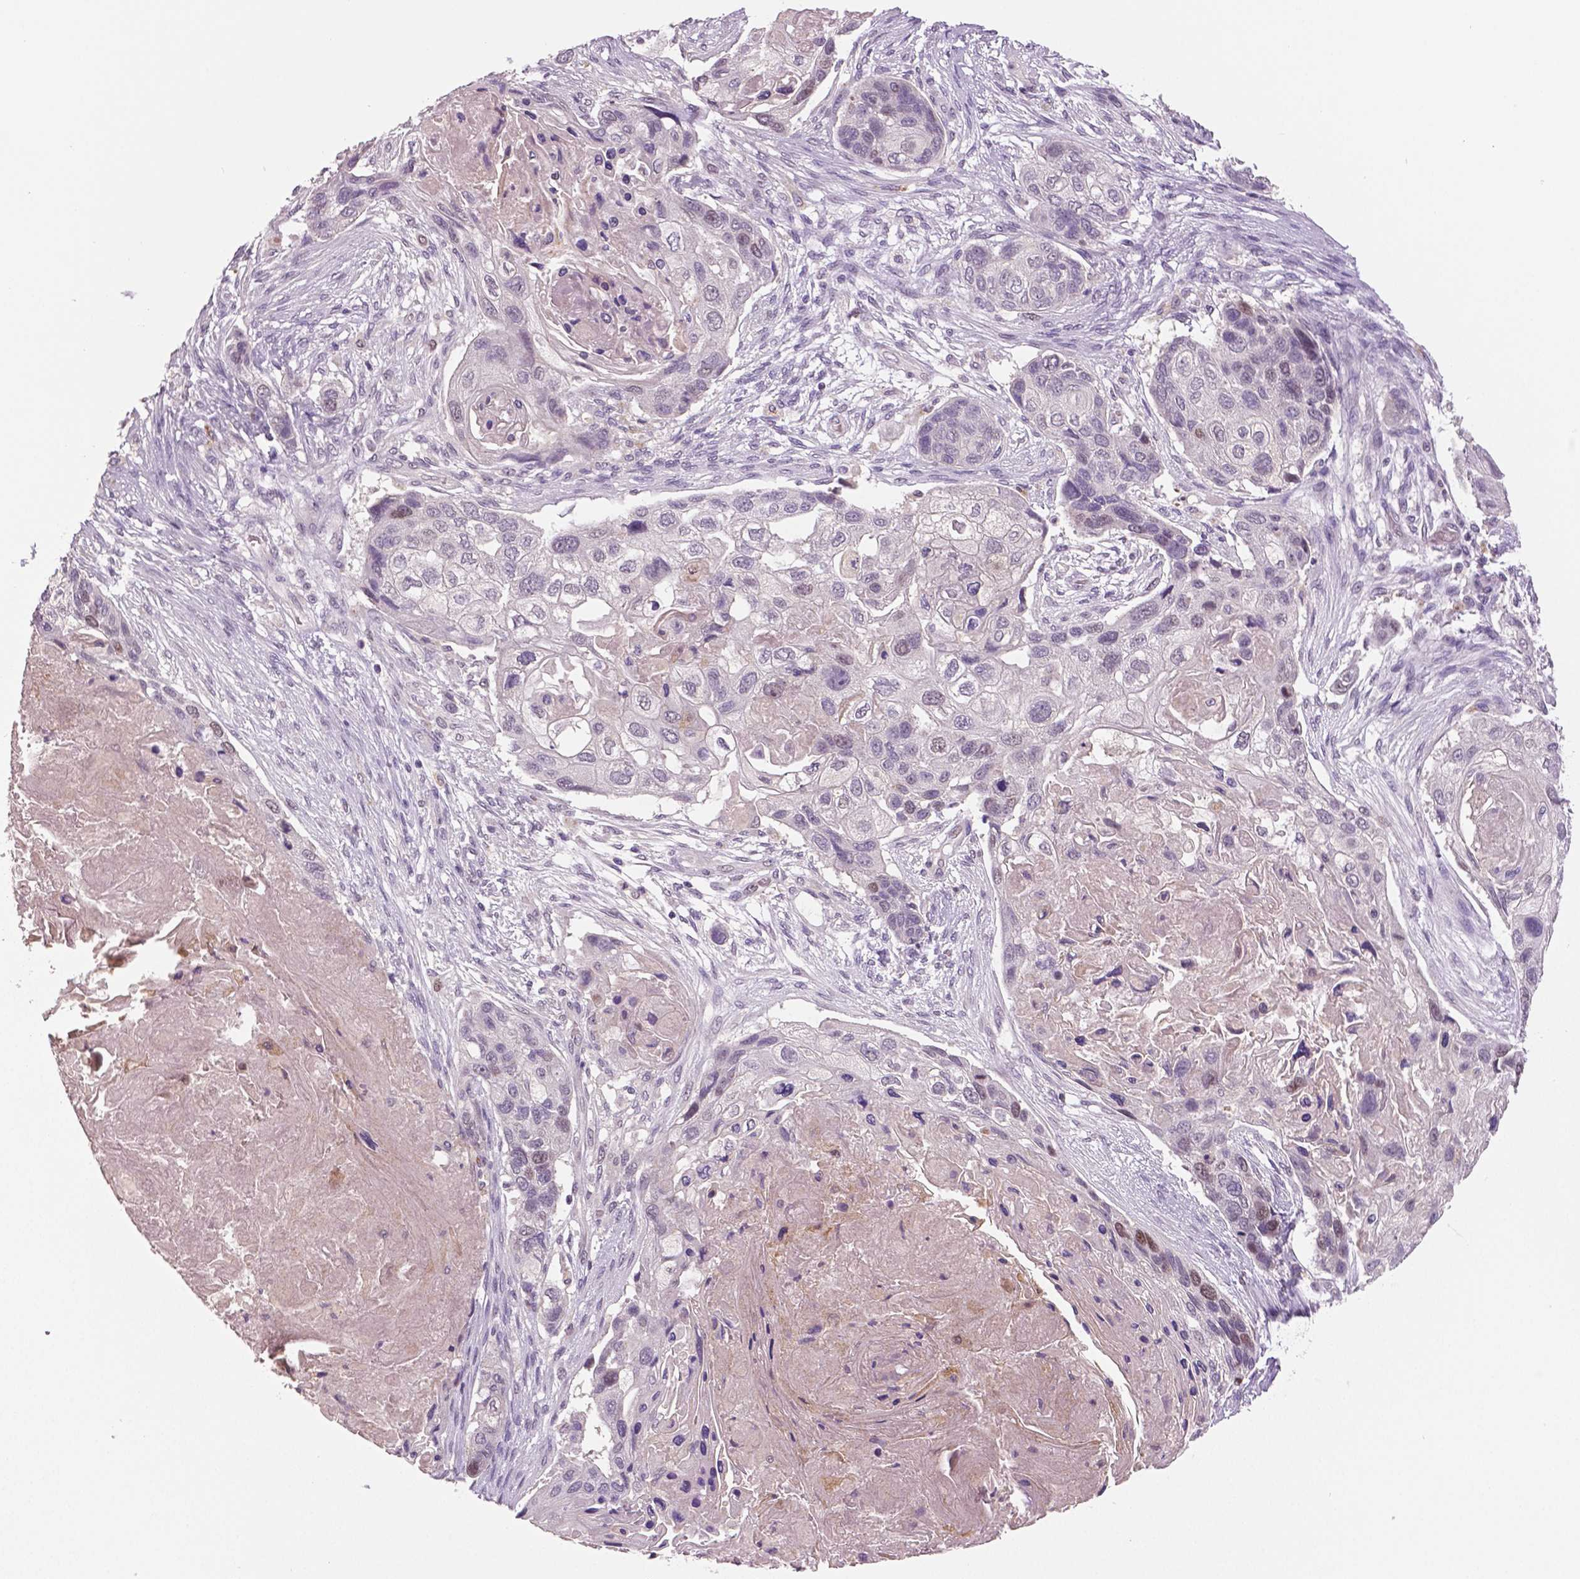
{"staining": {"intensity": "moderate", "quantity": "<25%", "location": "nuclear"}, "tissue": "lung cancer", "cell_type": "Tumor cells", "image_type": "cancer", "snomed": [{"axis": "morphology", "description": "Squamous cell carcinoma, NOS"}, {"axis": "topography", "description": "Lung"}], "caption": "There is low levels of moderate nuclear positivity in tumor cells of lung cancer, as demonstrated by immunohistochemical staining (brown color).", "gene": "MKI67", "patient": {"sex": "male", "age": 69}}